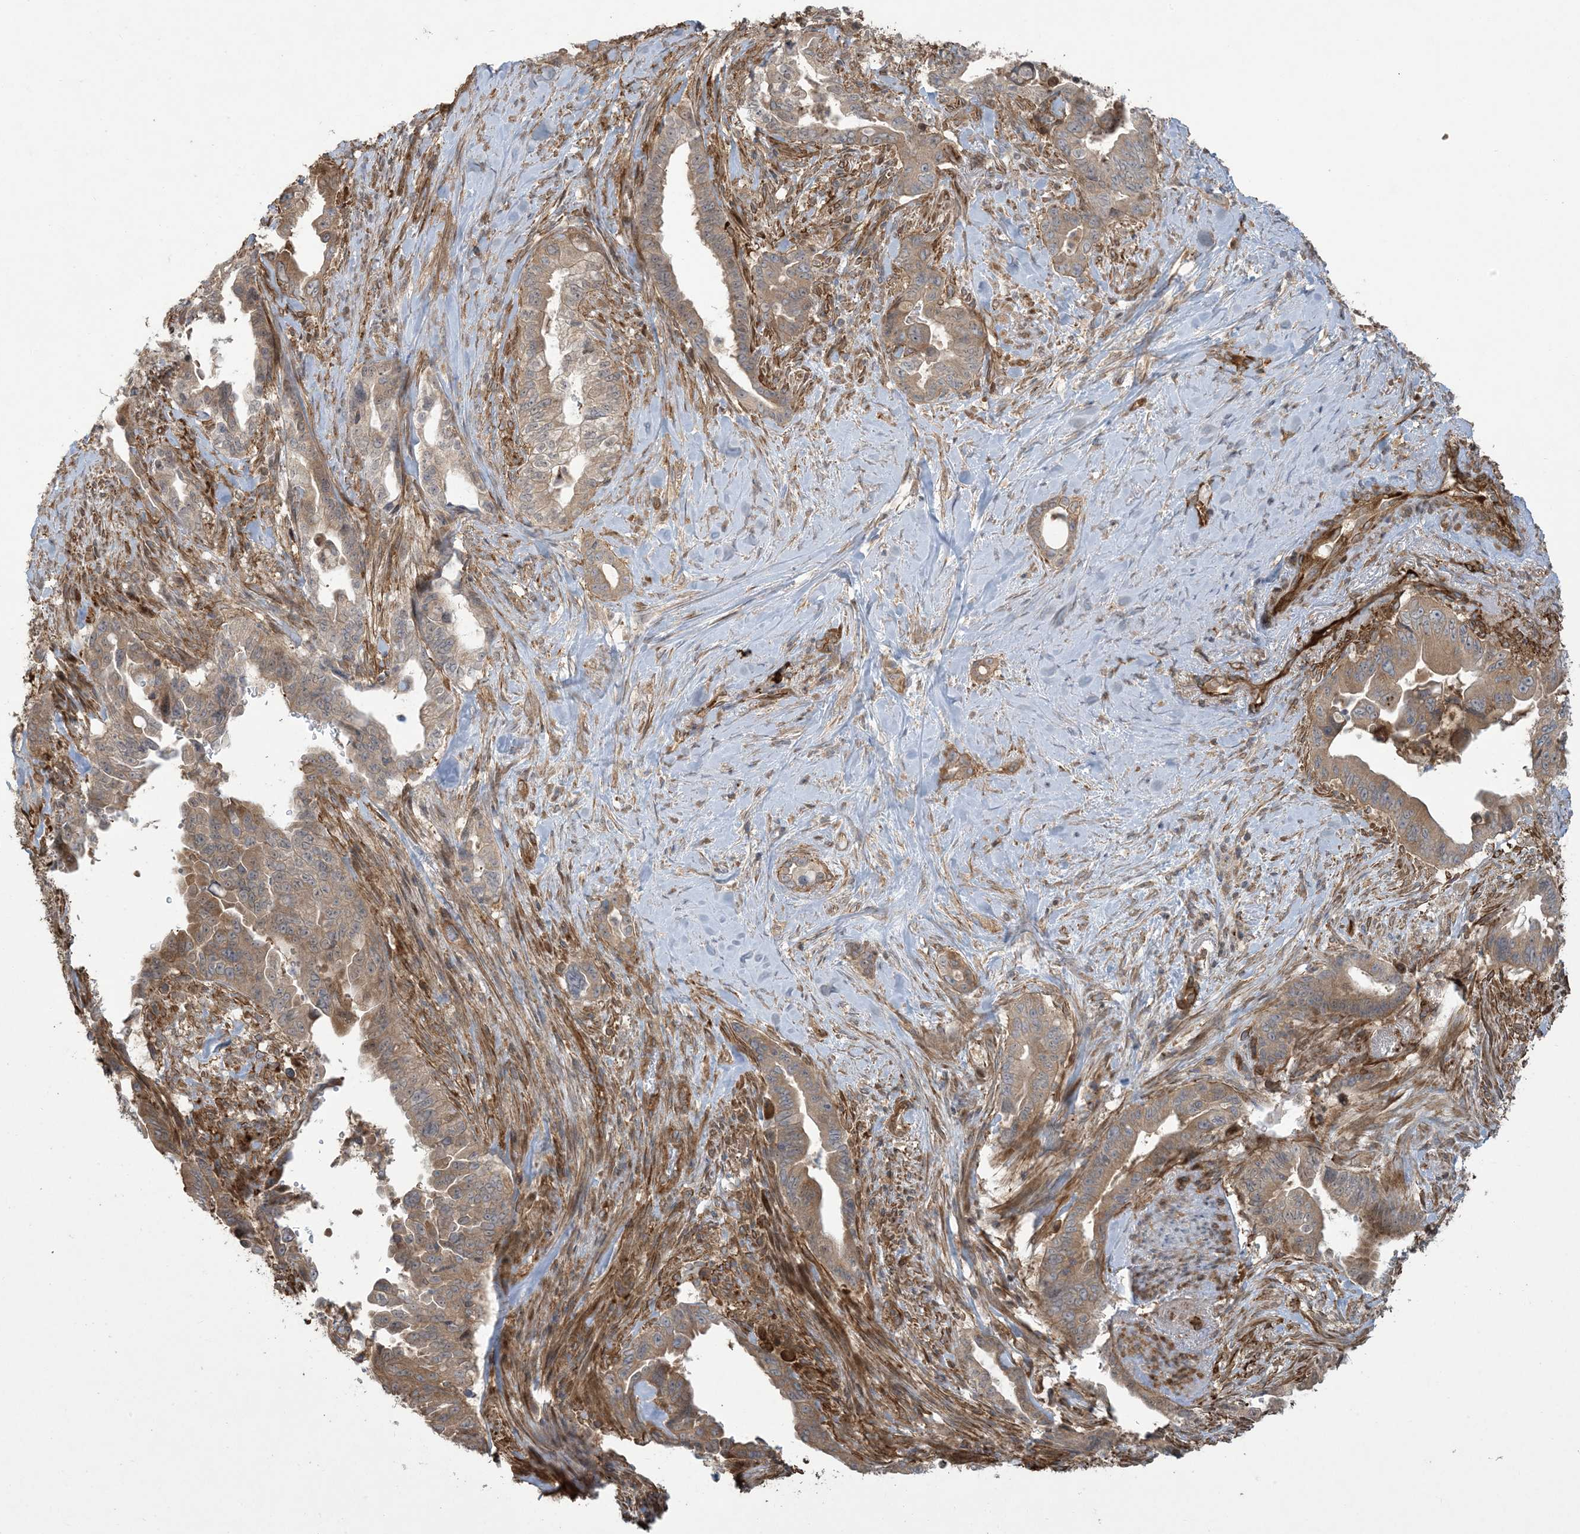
{"staining": {"intensity": "moderate", "quantity": ">75%", "location": "cytoplasmic/membranous"}, "tissue": "pancreatic cancer", "cell_type": "Tumor cells", "image_type": "cancer", "snomed": [{"axis": "morphology", "description": "Adenocarcinoma, NOS"}, {"axis": "topography", "description": "Pancreas"}], "caption": "Brown immunohistochemical staining in pancreatic cancer (adenocarcinoma) reveals moderate cytoplasmic/membranous expression in approximately >75% of tumor cells.", "gene": "KLHL18", "patient": {"sex": "male", "age": 70}}